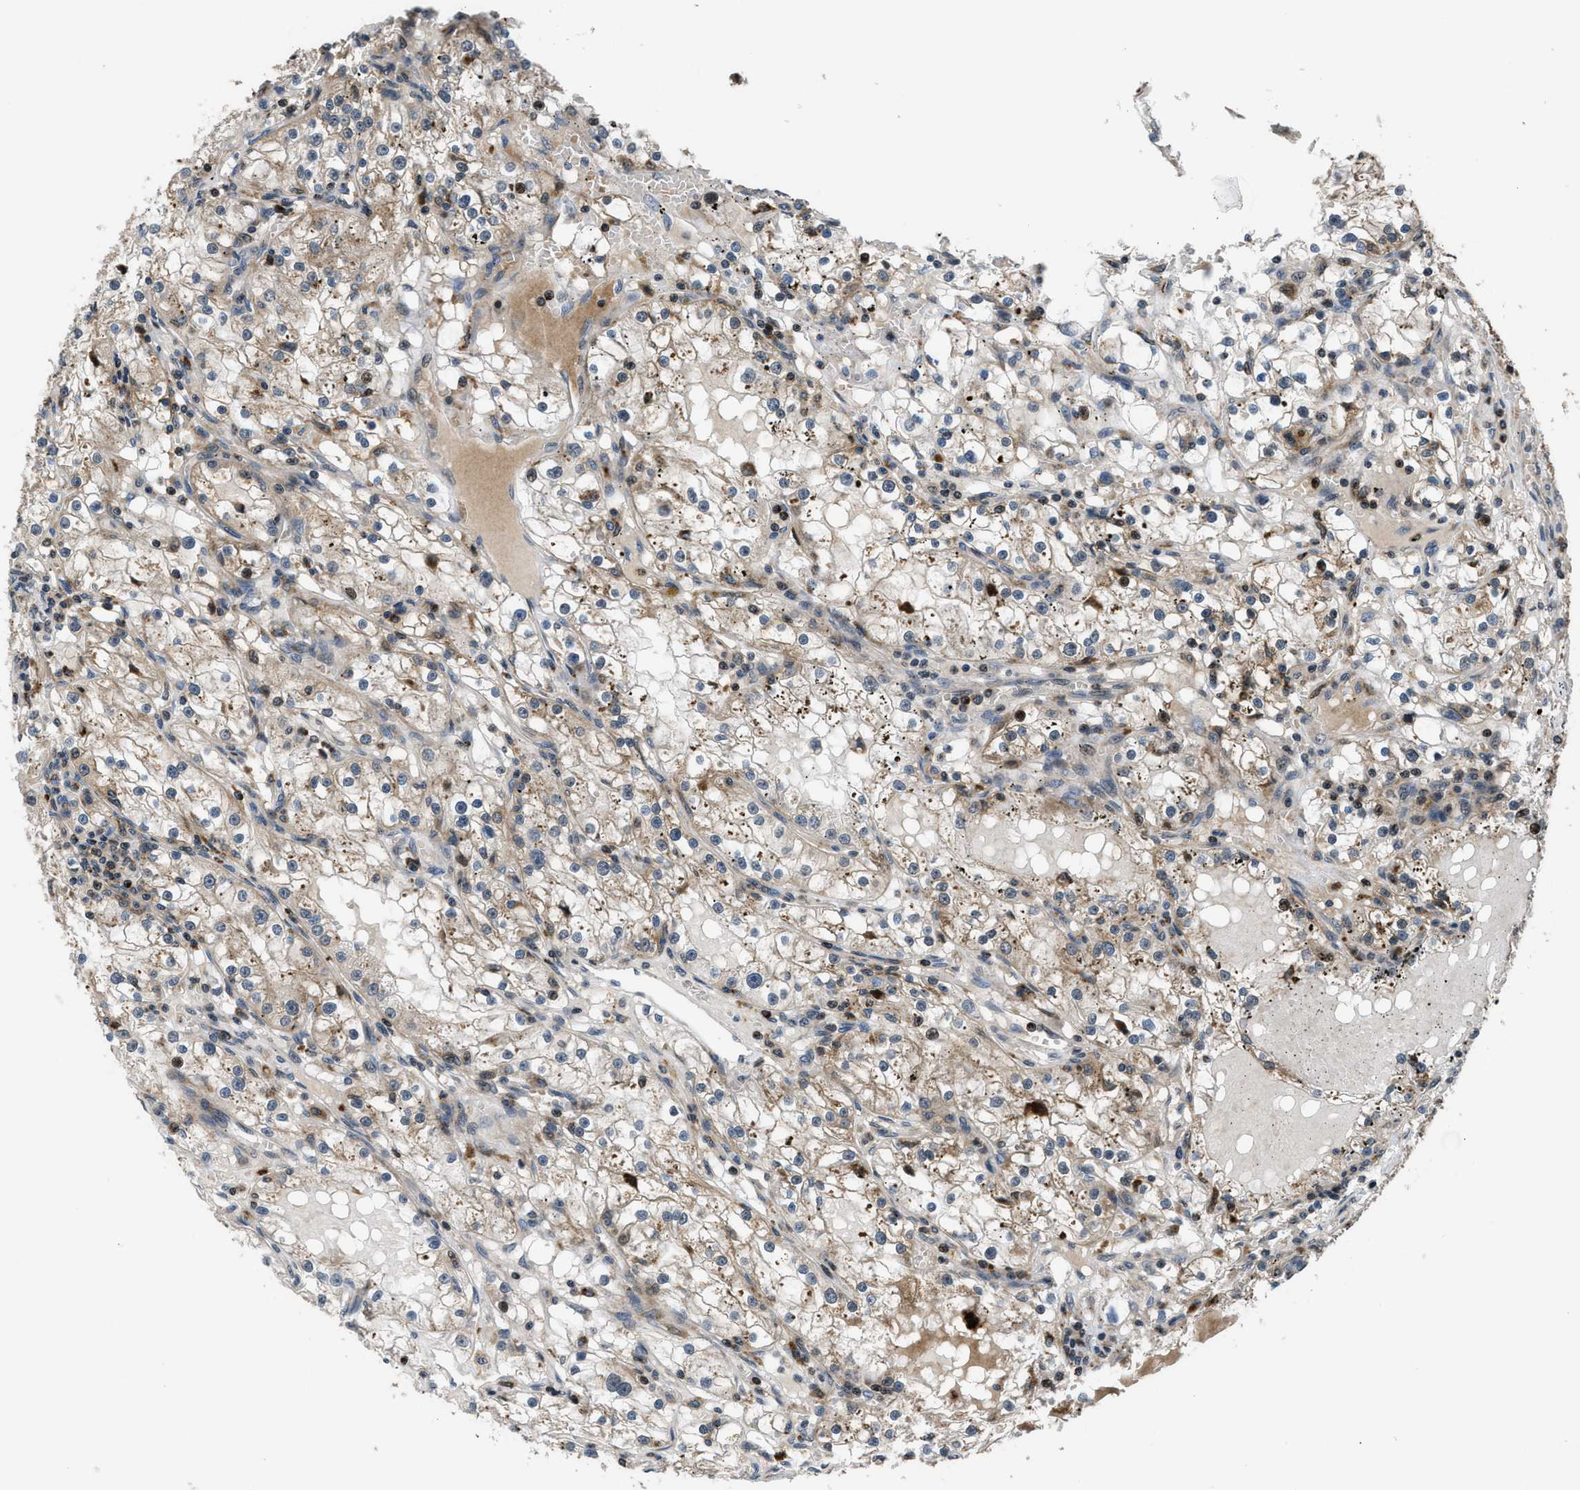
{"staining": {"intensity": "negative", "quantity": "none", "location": "none"}, "tissue": "renal cancer", "cell_type": "Tumor cells", "image_type": "cancer", "snomed": [{"axis": "morphology", "description": "Adenocarcinoma, NOS"}, {"axis": "topography", "description": "Kidney"}], "caption": "Protein analysis of adenocarcinoma (renal) demonstrates no significant positivity in tumor cells.", "gene": "CTBS", "patient": {"sex": "male", "age": 56}}